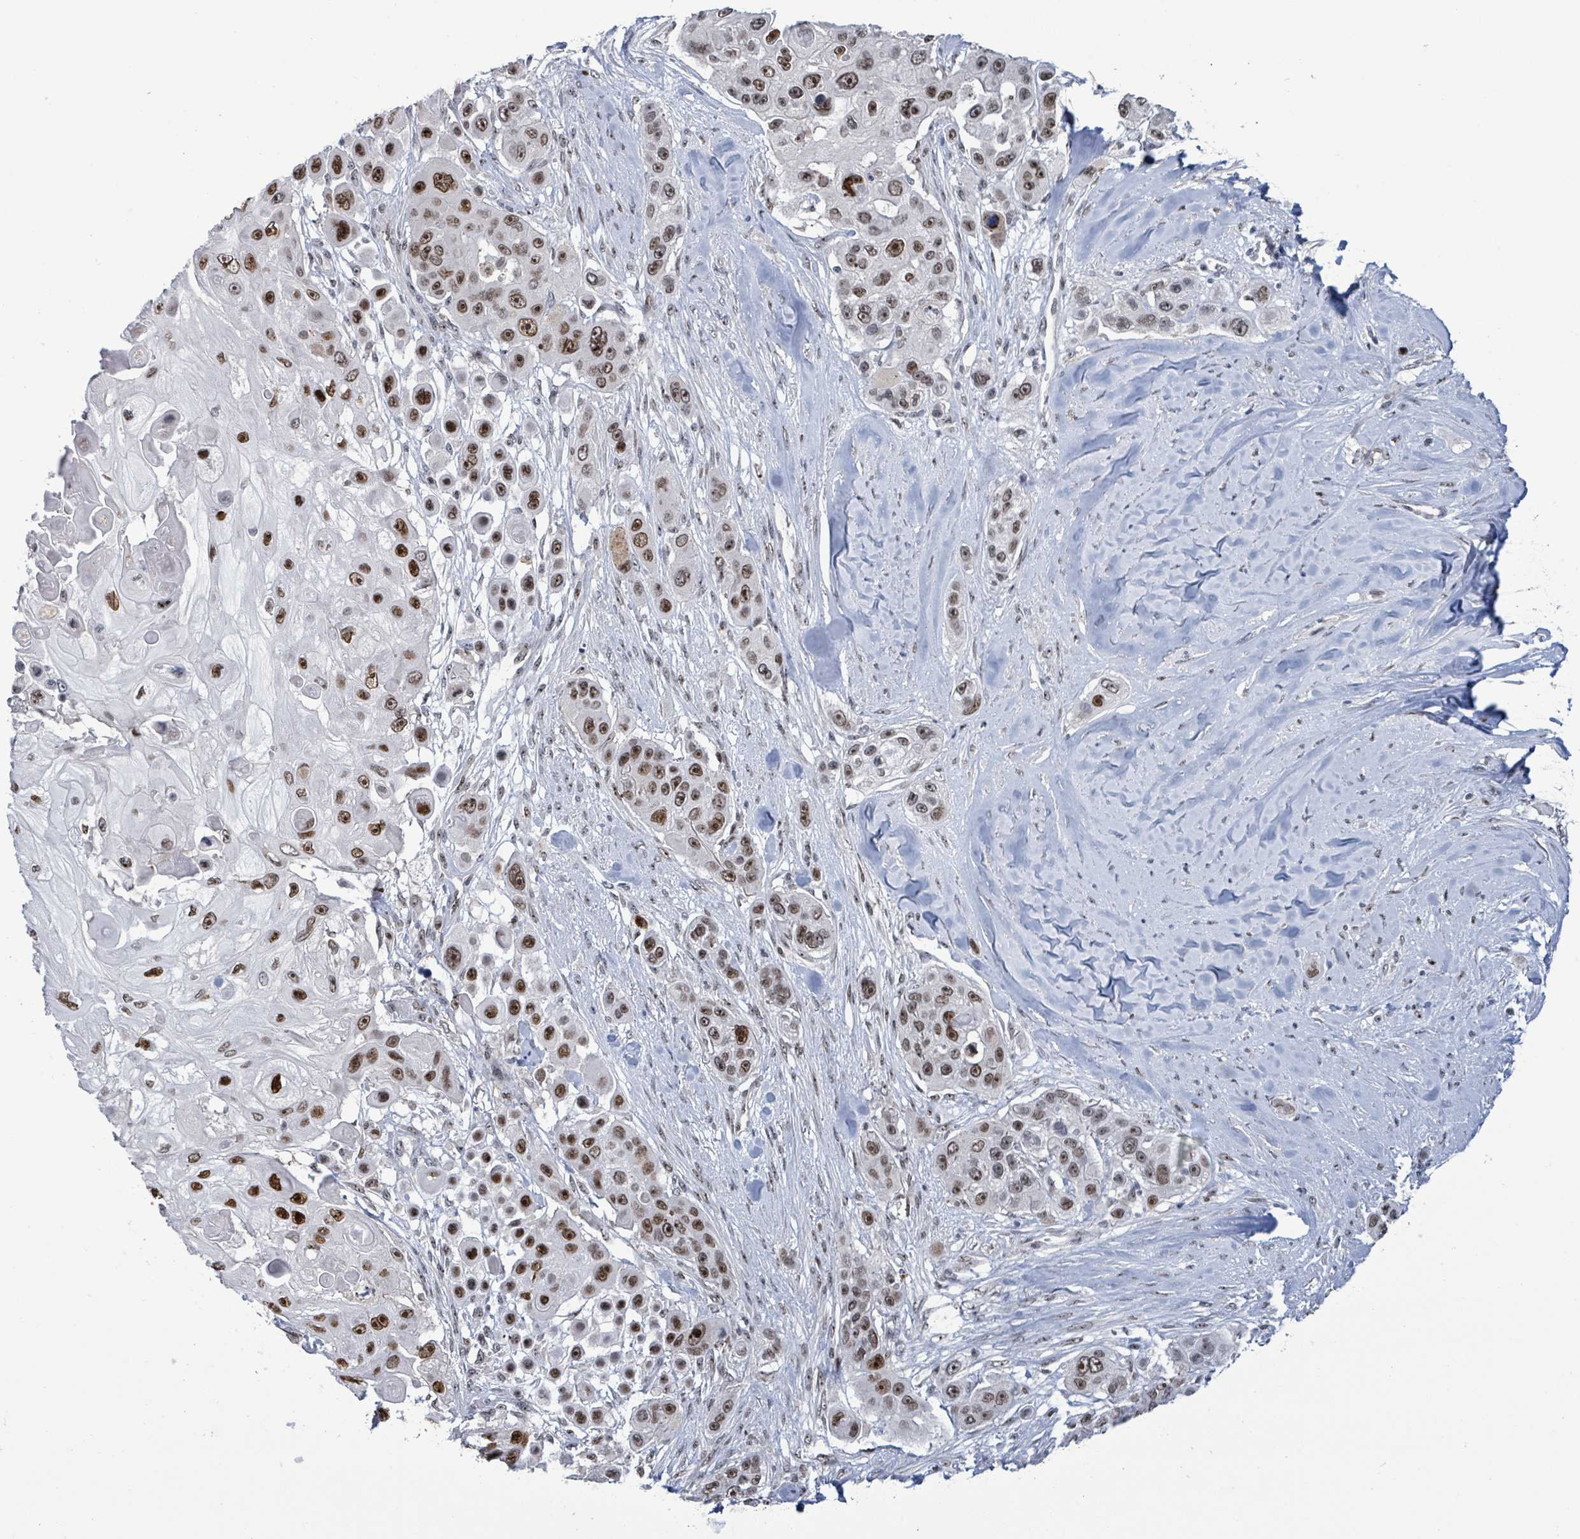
{"staining": {"intensity": "strong", "quantity": ">75%", "location": "nuclear"}, "tissue": "skin cancer", "cell_type": "Tumor cells", "image_type": "cancer", "snomed": [{"axis": "morphology", "description": "Squamous cell carcinoma, NOS"}, {"axis": "topography", "description": "Skin"}], "caption": "Immunohistochemical staining of skin cancer displays strong nuclear protein positivity in approximately >75% of tumor cells.", "gene": "RRN3", "patient": {"sex": "male", "age": 67}}